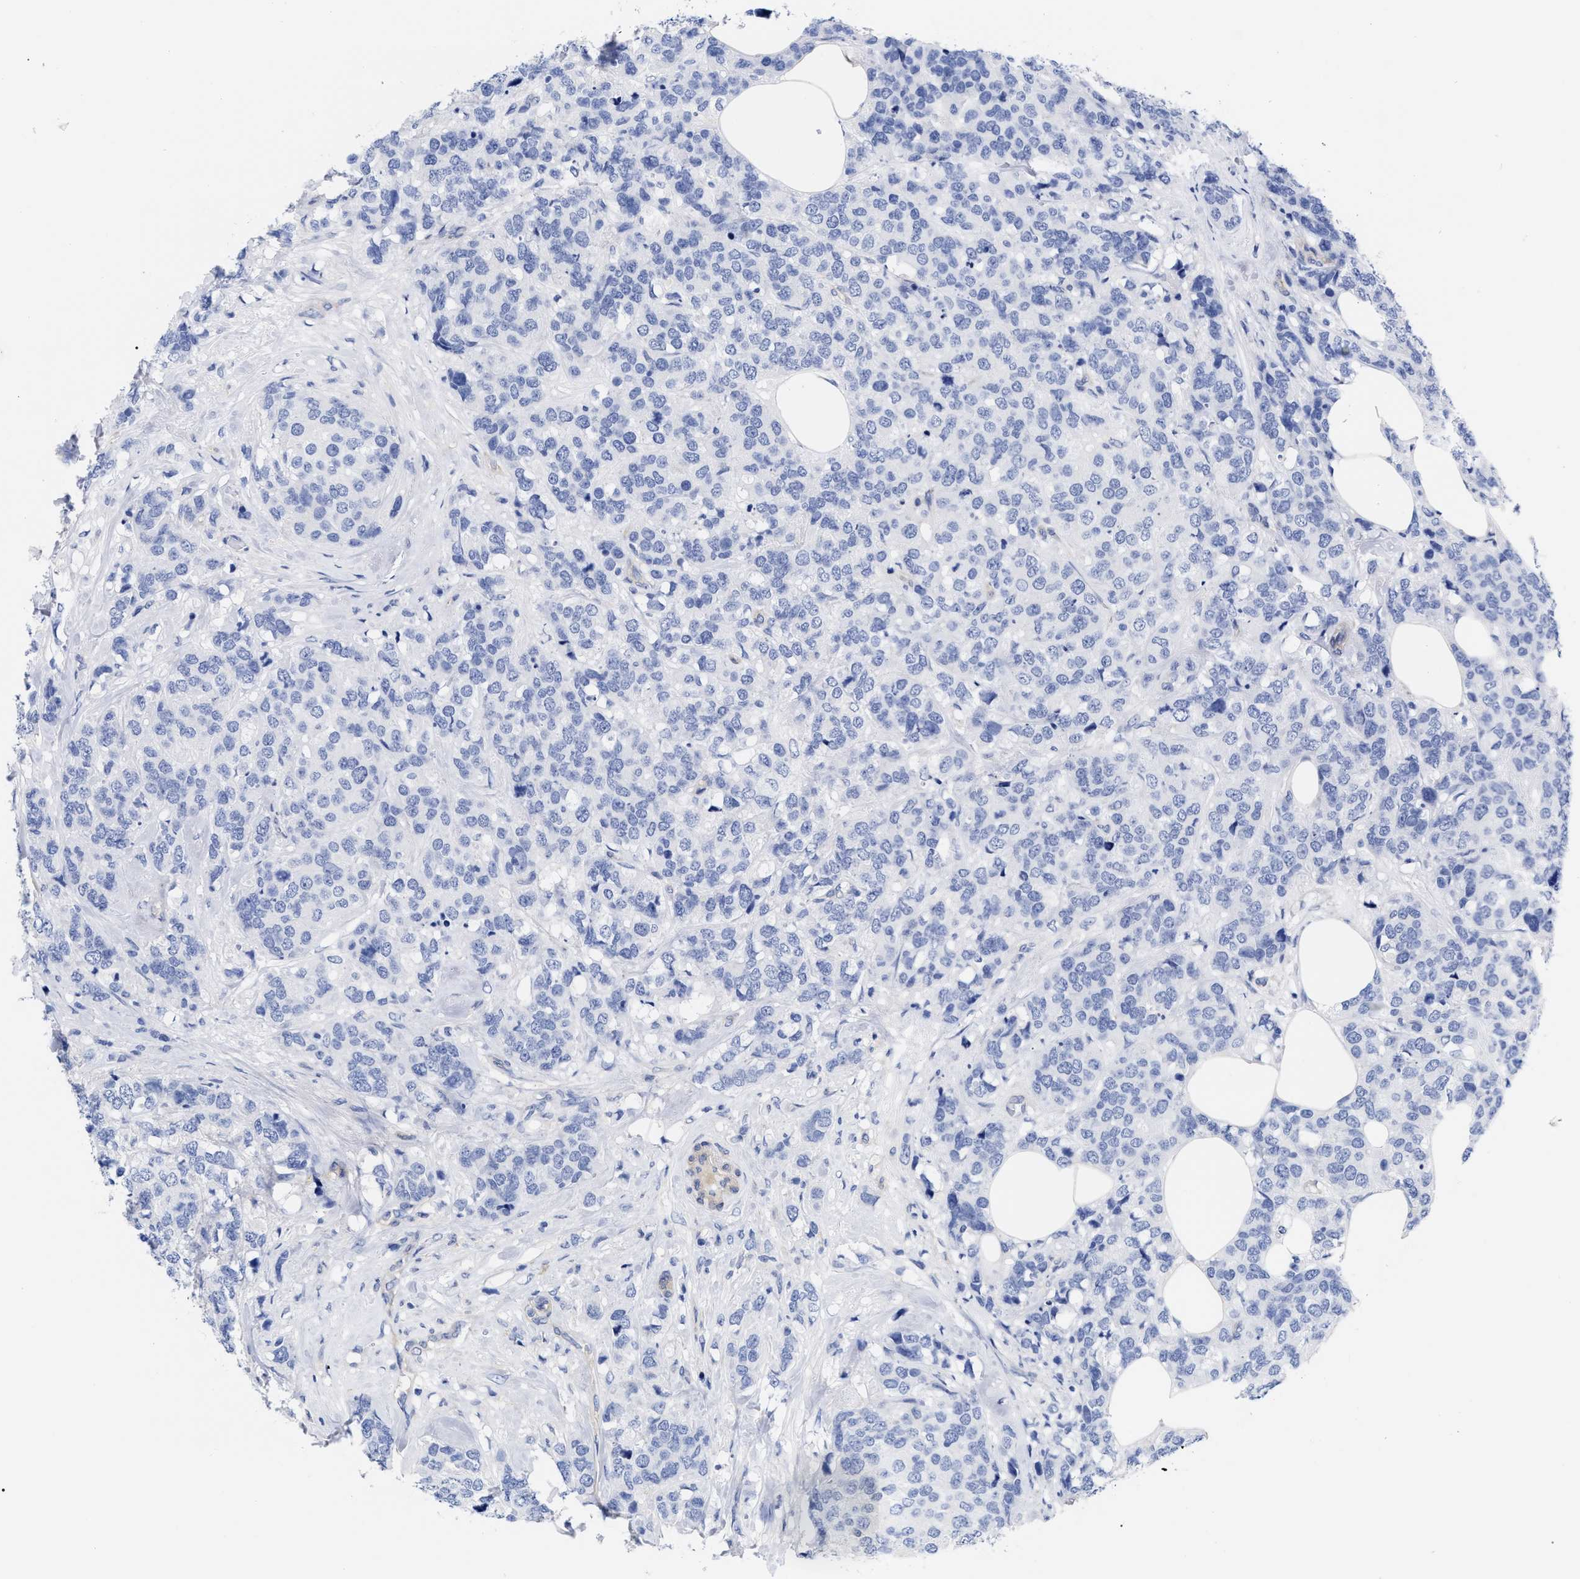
{"staining": {"intensity": "negative", "quantity": "none", "location": "none"}, "tissue": "breast cancer", "cell_type": "Tumor cells", "image_type": "cancer", "snomed": [{"axis": "morphology", "description": "Lobular carcinoma"}, {"axis": "topography", "description": "Breast"}], "caption": "Tumor cells show no significant protein positivity in breast lobular carcinoma. (DAB (3,3'-diaminobenzidine) IHC, high magnification).", "gene": "IRAG2", "patient": {"sex": "female", "age": 59}}